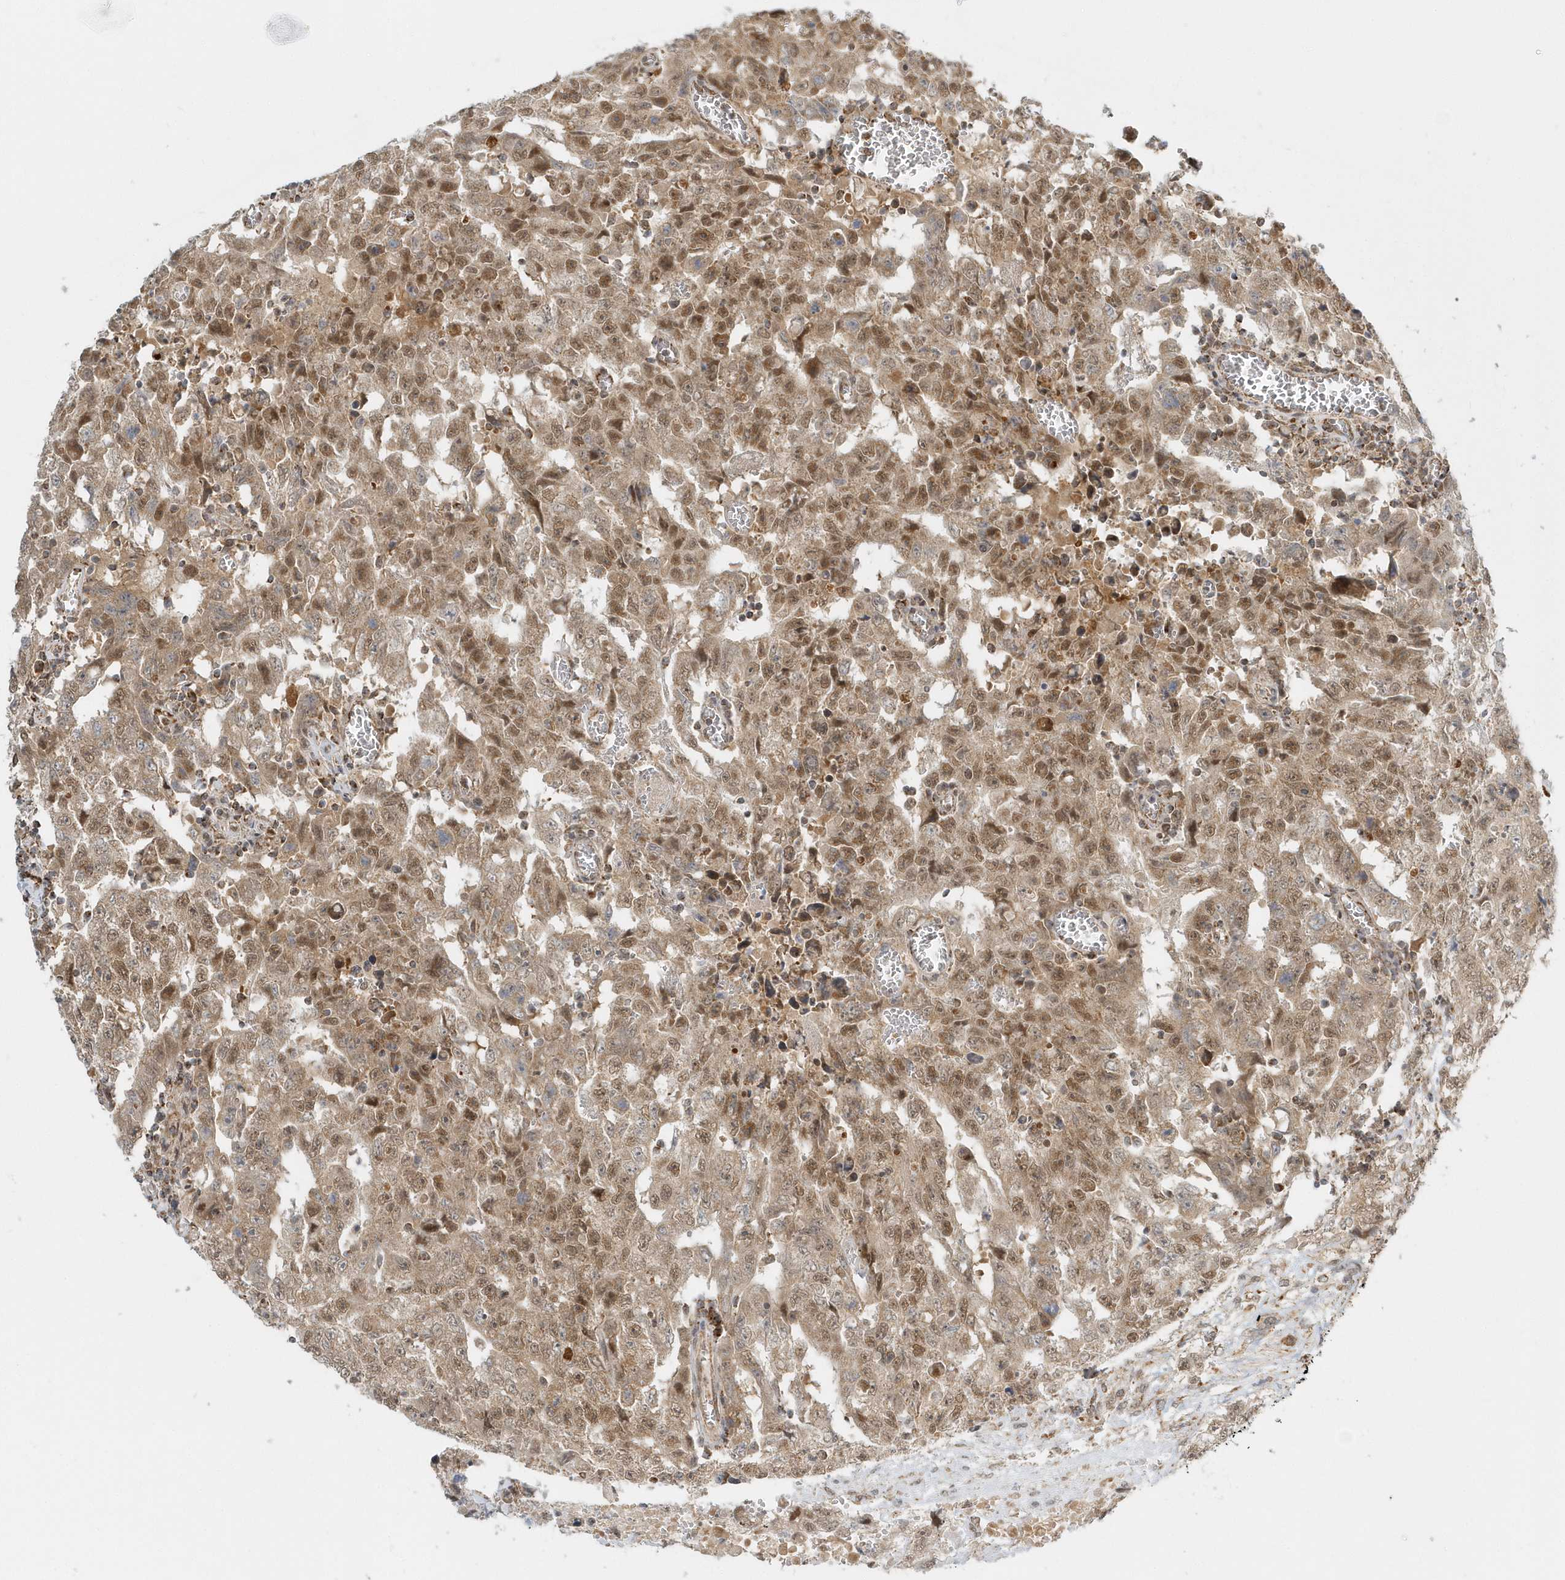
{"staining": {"intensity": "moderate", "quantity": ">75%", "location": "cytoplasmic/membranous,nuclear"}, "tissue": "testis cancer", "cell_type": "Tumor cells", "image_type": "cancer", "snomed": [{"axis": "morphology", "description": "Carcinoma, Embryonal, NOS"}, {"axis": "topography", "description": "Testis"}], "caption": "Immunohistochemical staining of human testis embryonal carcinoma demonstrates medium levels of moderate cytoplasmic/membranous and nuclear positivity in about >75% of tumor cells. The staining was performed using DAB (3,3'-diaminobenzidine), with brown indicating positive protein expression. Nuclei are stained blue with hematoxylin.", "gene": "PSMD6", "patient": {"sex": "male", "age": 26}}